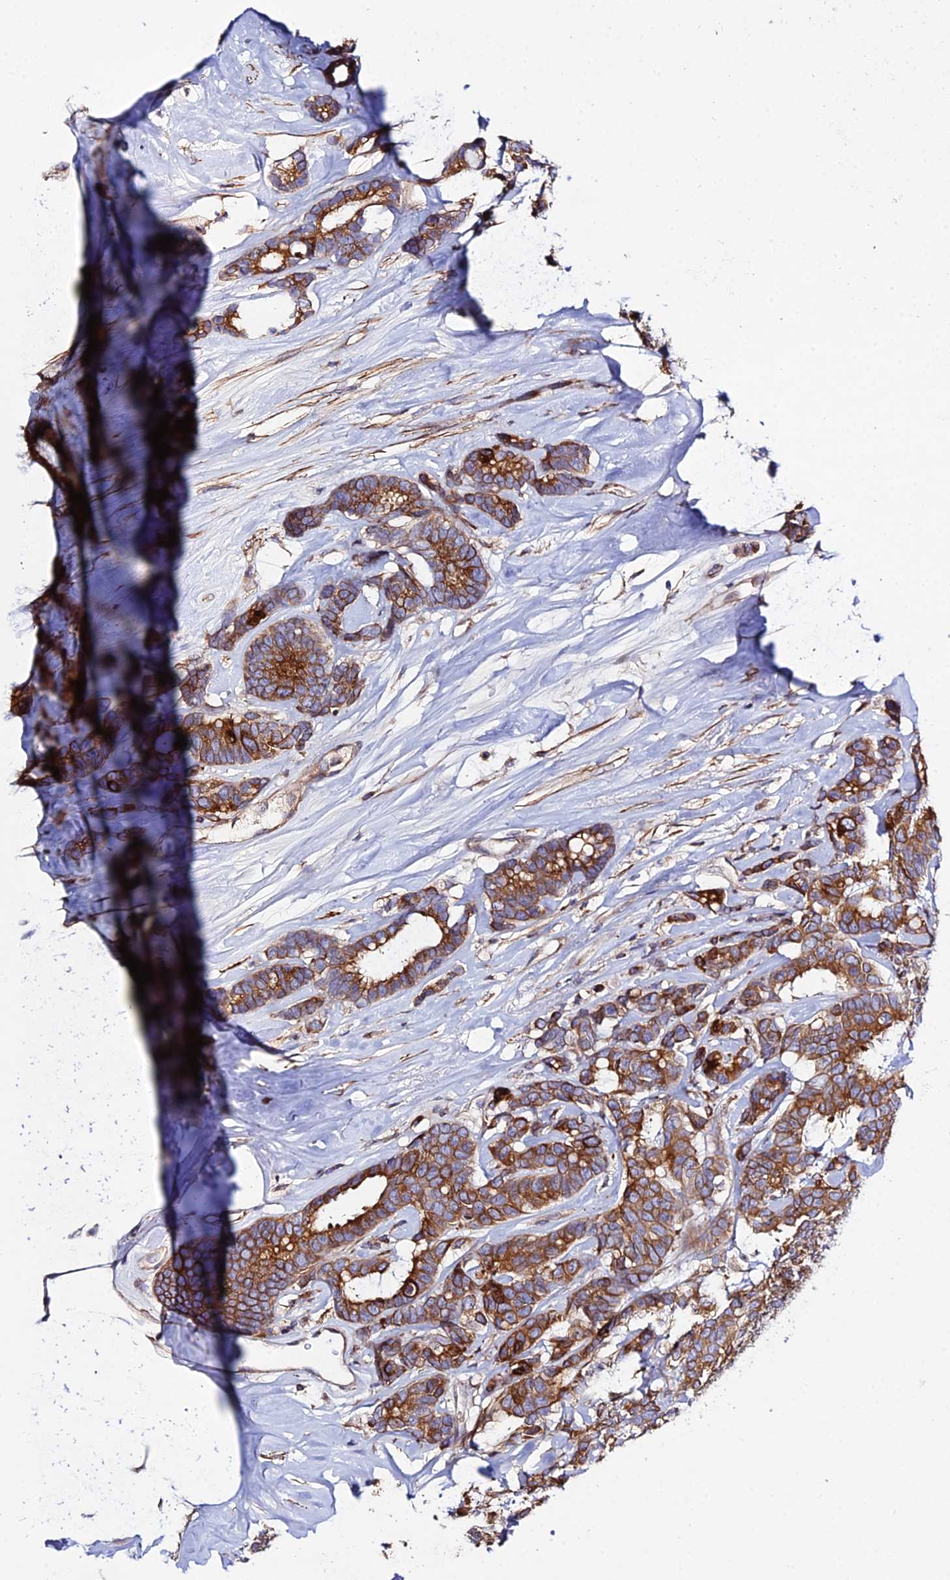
{"staining": {"intensity": "strong", "quantity": ">75%", "location": "cytoplasmic/membranous"}, "tissue": "breast cancer", "cell_type": "Tumor cells", "image_type": "cancer", "snomed": [{"axis": "morphology", "description": "Duct carcinoma"}, {"axis": "topography", "description": "Breast"}], "caption": "This micrograph shows infiltrating ductal carcinoma (breast) stained with immunohistochemistry to label a protein in brown. The cytoplasmic/membranous of tumor cells show strong positivity for the protein. Nuclei are counter-stained blue.", "gene": "ARL6IP1", "patient": {"sex": "female", "age": 87}}